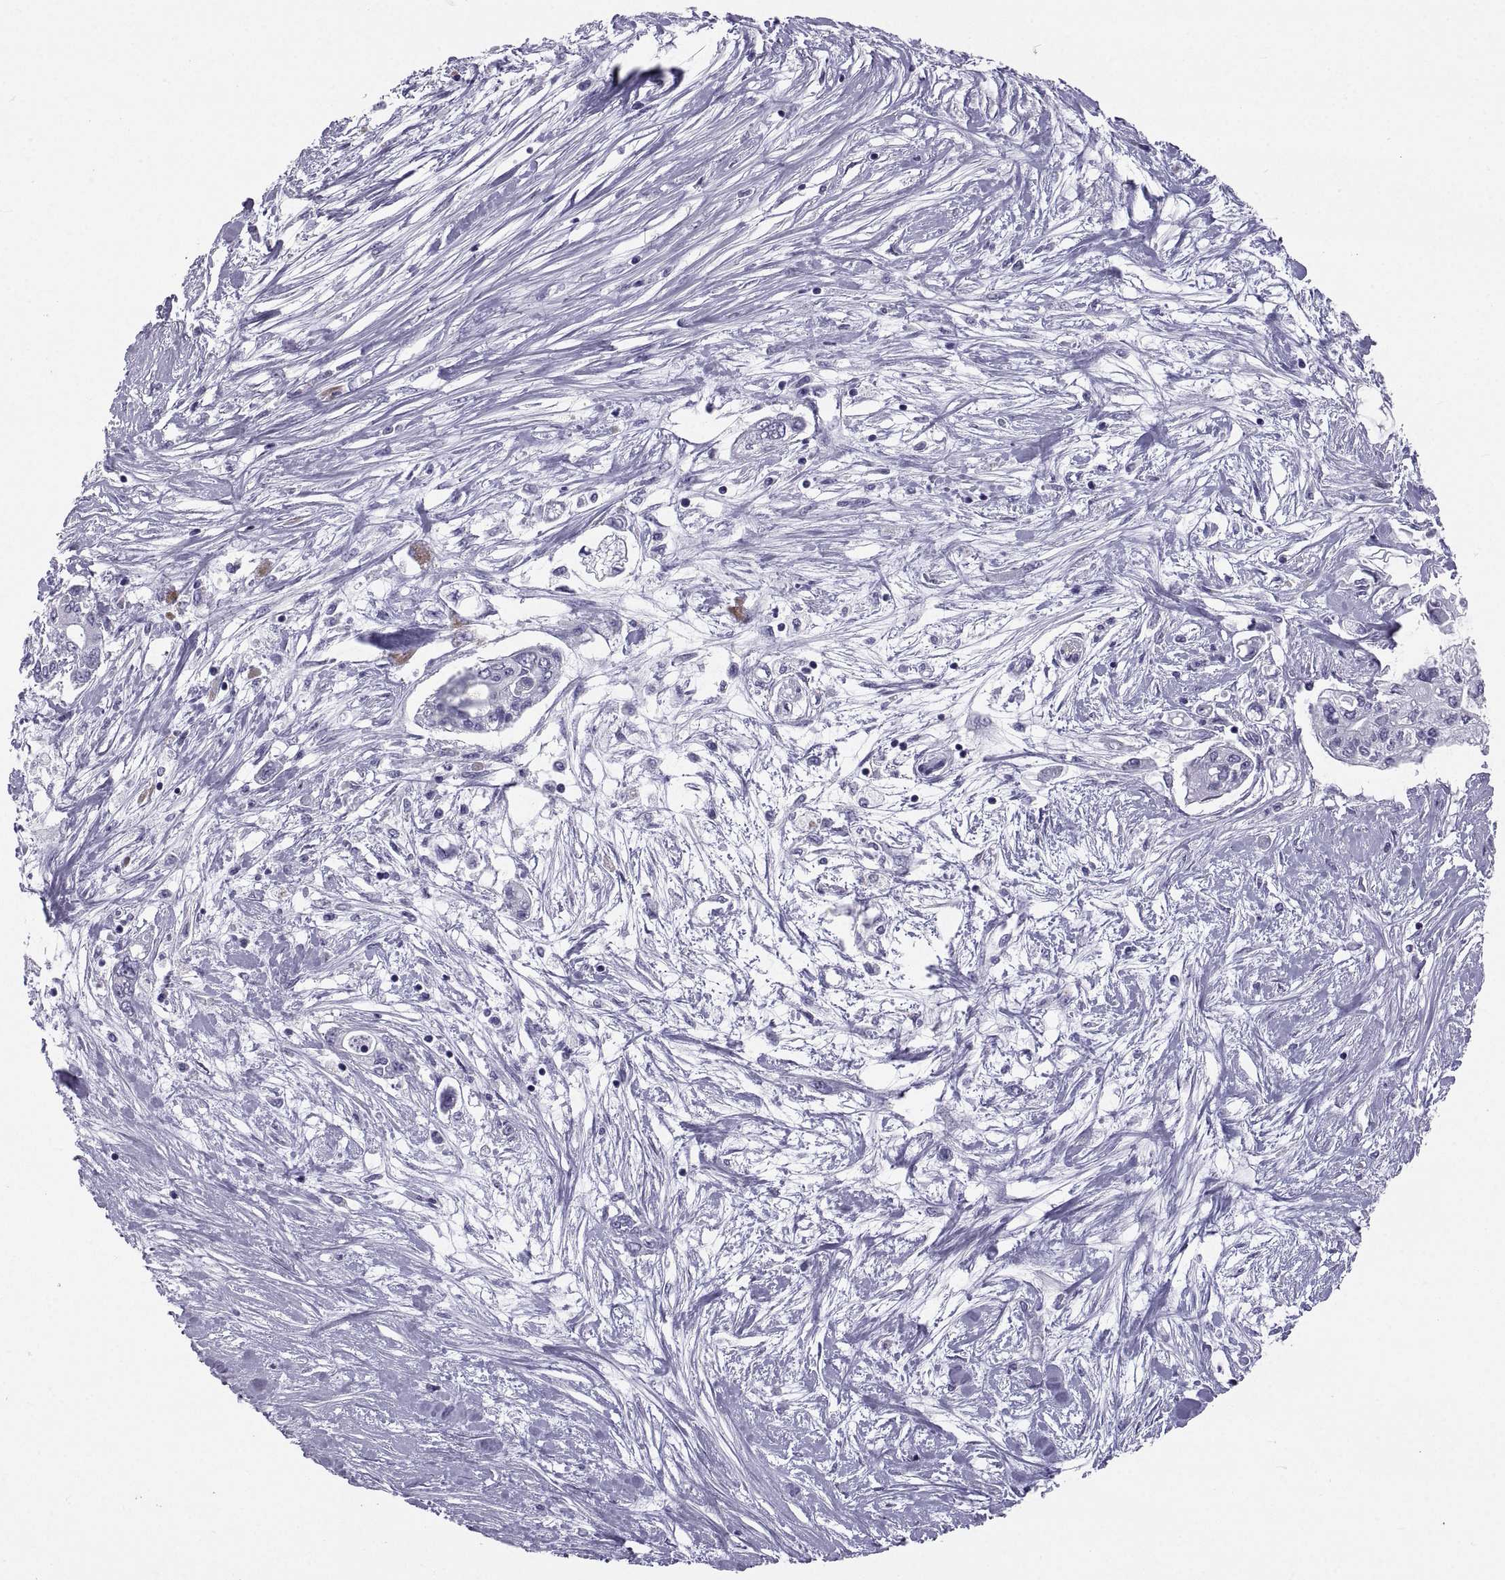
{"staining": {"intensity": "negative", "quantity": "none", "location": "none"}, "tissue": "pancreatic cancer", "cell_type": "Tumor cells", "image_type": "cancer", "snomed": [{"axis": "morphology", "description": "Adenocarcinoma, NOS"}, {"axis": "topography", "description": "Pancreas"}], "caption": "There is no significant positivity in tumor cells of pancreatic cancer.", "gene": "PCSK1N", "patient": {"sex": "female", "age": 77}}